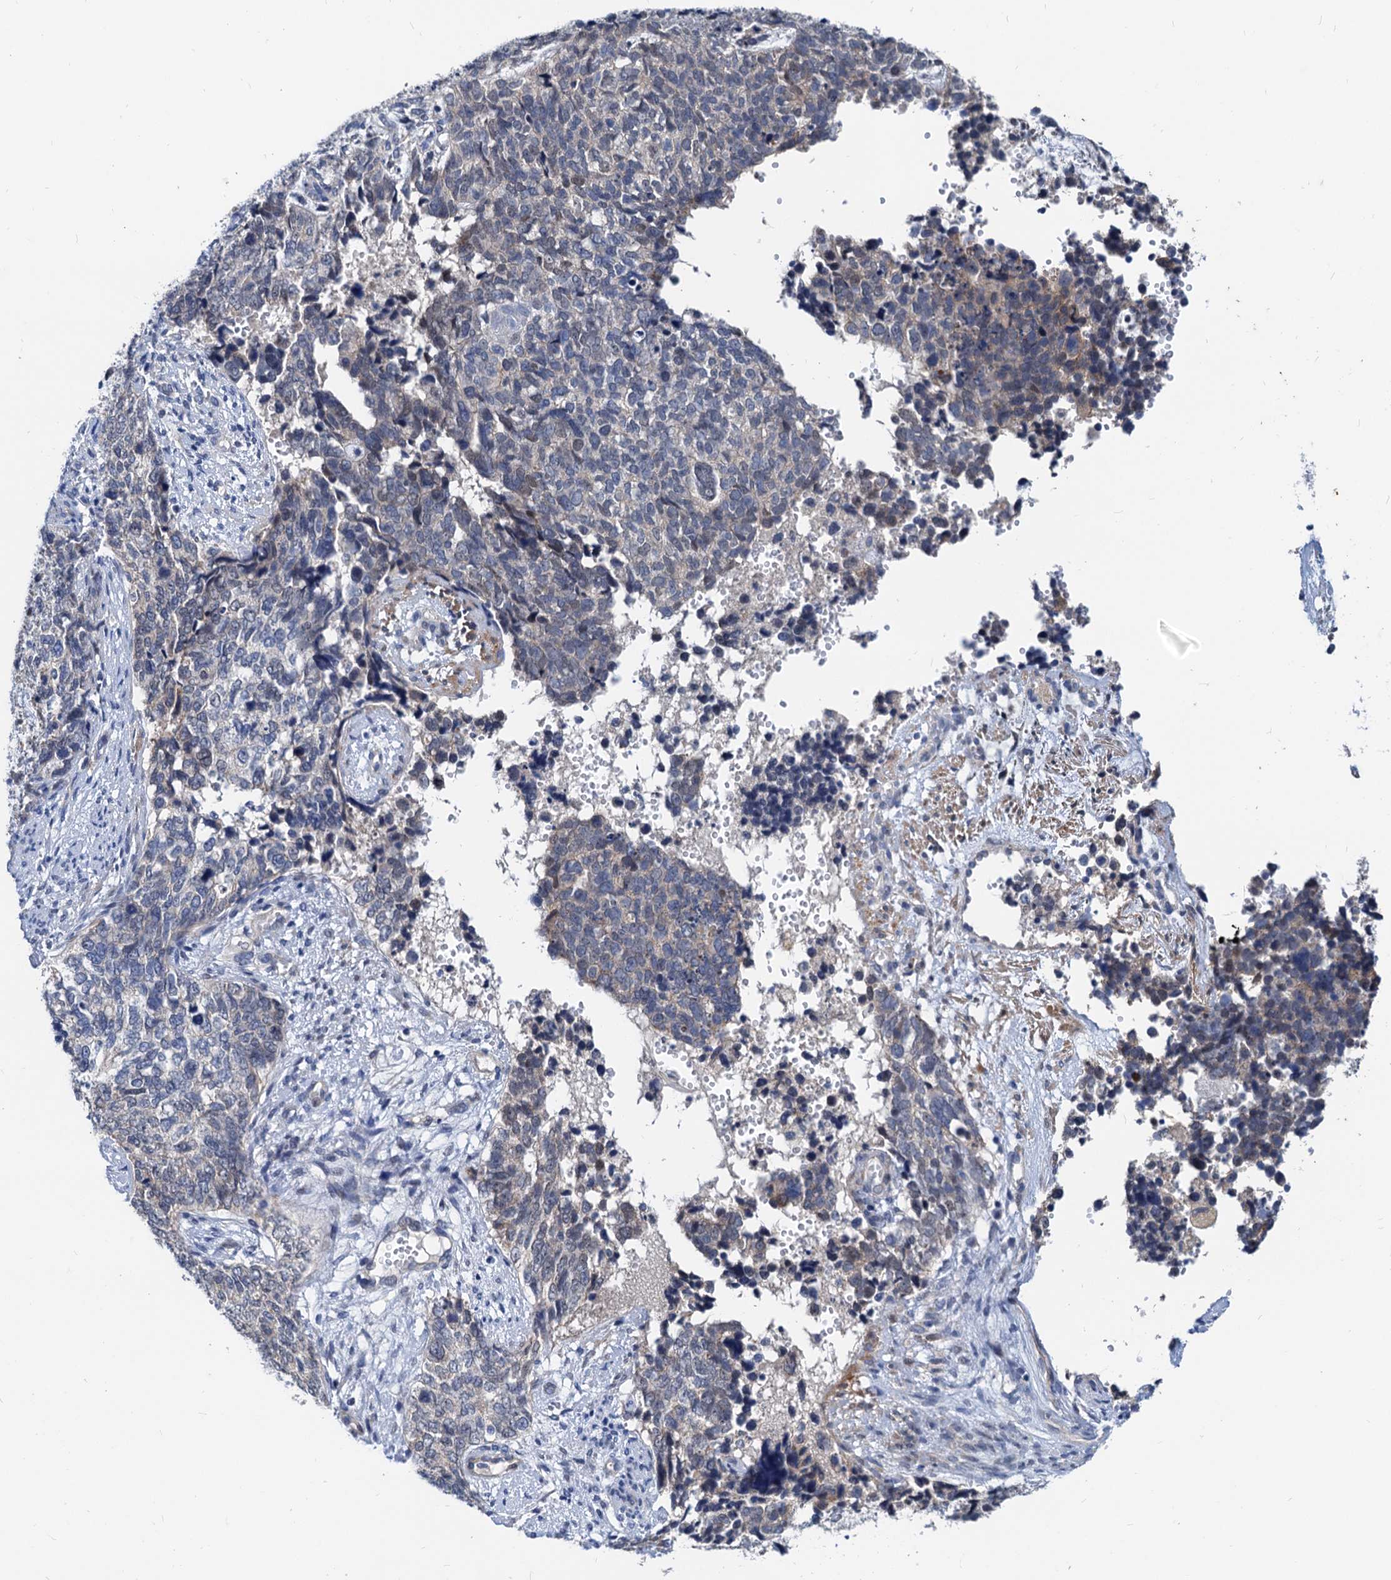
{"staining": {"intensity": "negative", "quantity": "none", "location": "none"}, "tissue": "cervical cancer", "cell_type": "Tumor cells", "image_type": "cancer", "snomed": [{"axis": "morphology", "description": "Squamous cell carcinoma, NOS"}, {"axis": "topography", "description": "Cervix"}], "caption": "IHC of human squamous cell carcinoma (cervical) displays no staining in tumor cells.", "gene": "HSF2", "patient": {"sex": "female", "age": 63}}